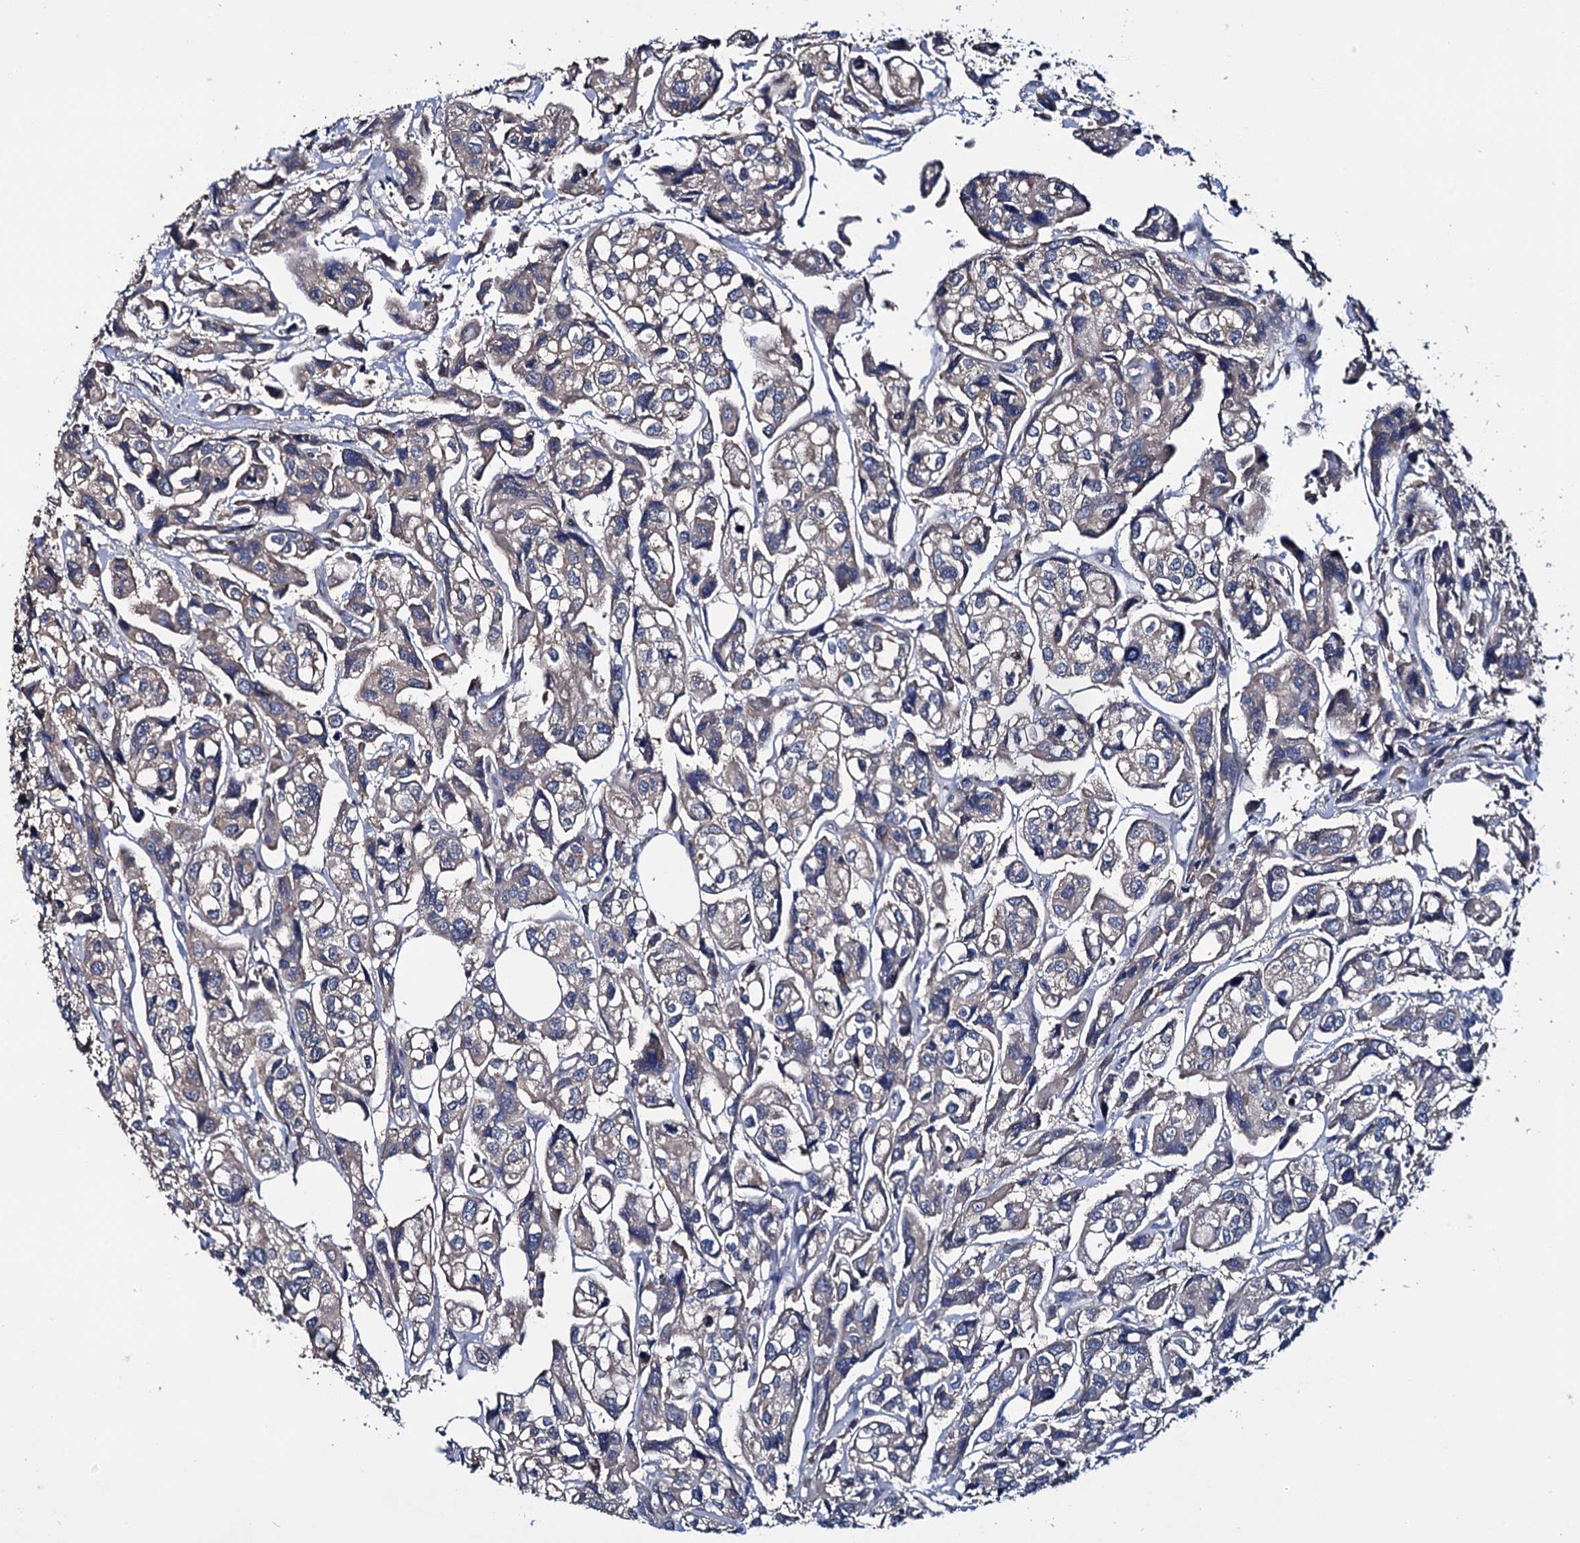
{"staining": {"intensity": "weak", "quantity": "25%-75%", "location": "cytoplasmic/membranous"}, "tissue": "urothelial cancer", "cell_type": "Tumor cells", "image_type": "cancer", "snomed": [{"axis": "morphology", "description": "Urothelial carcinoma, High grade"}, {"axis": "topography", "description": "Urinary bladder"}], "caption": "An IHC image of neoplastic tissue is shown. Protein staining in brown labels weak cytoplasmic/membranous positivity in urothelial cancer within tumor cells.", "gene": "CEP192", "patient": {"sex": "male", "age": 67}}